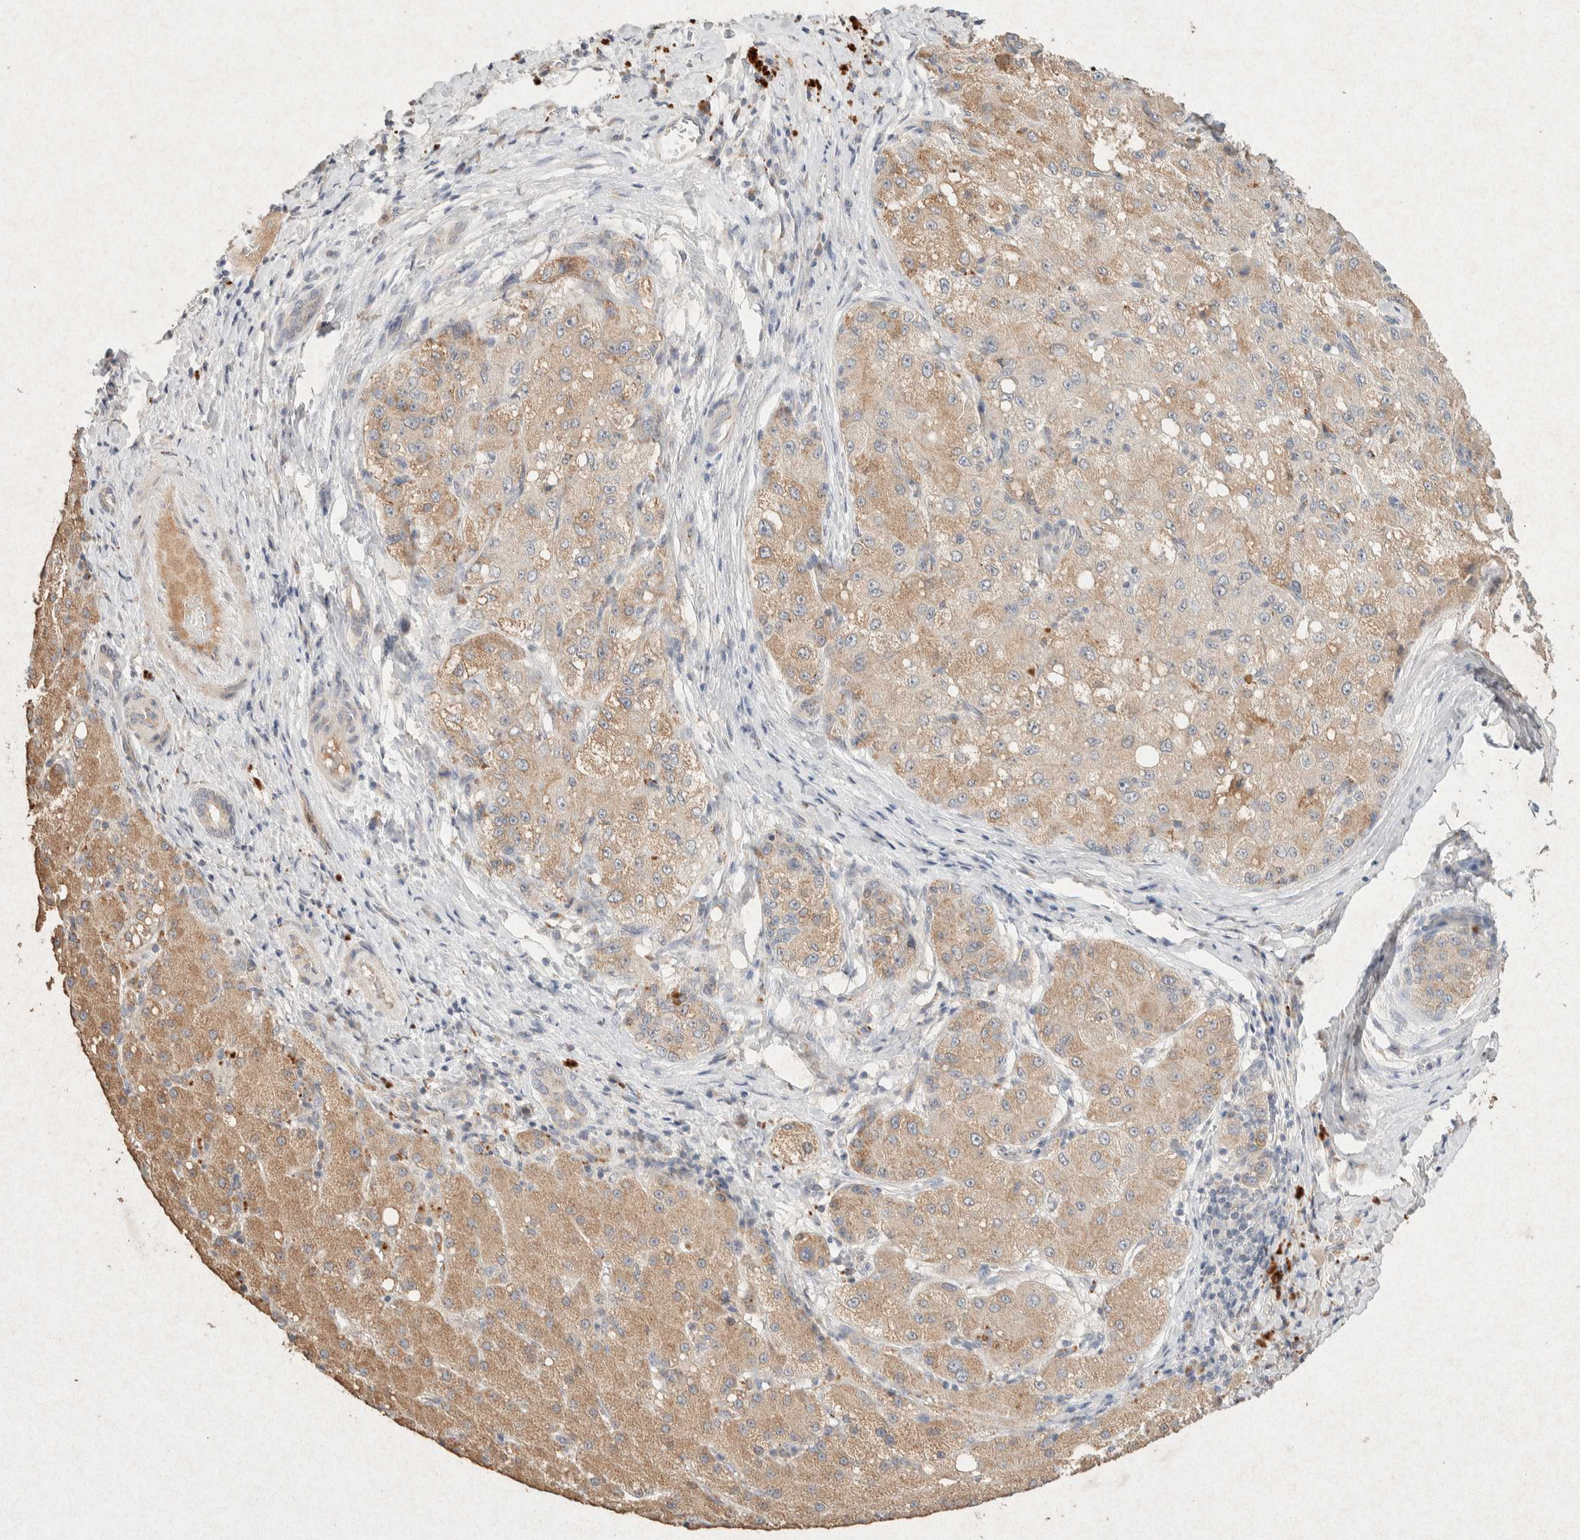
{"staining": {"intensity": "weak", "quantity": ">75%", "location": "cytoplasmic/membranous"}, "tissue": "liver cancer", "cell_type": "Tumor cells", "image_type": "cancer", "snomed": [{"axis": "morphology", "description": "Carcinoma, Hepatocellular, NOS"}, {"axis": "topography", "description": "Liver"}], "caption": "Immunohistochemistry (IHC) micrograph of neoplastic tissue: human liver cancer (hepatocellular carcinoma) stained using immunohistochemistry reveals low levels of weak protein expression localized specifically in the cytoplasmic/membranous of tumor cells, appearing as a cytoplasmic/membranous brown color.", "gene": "GNAI1", "patient": {"sex": "male", "age": 80}}